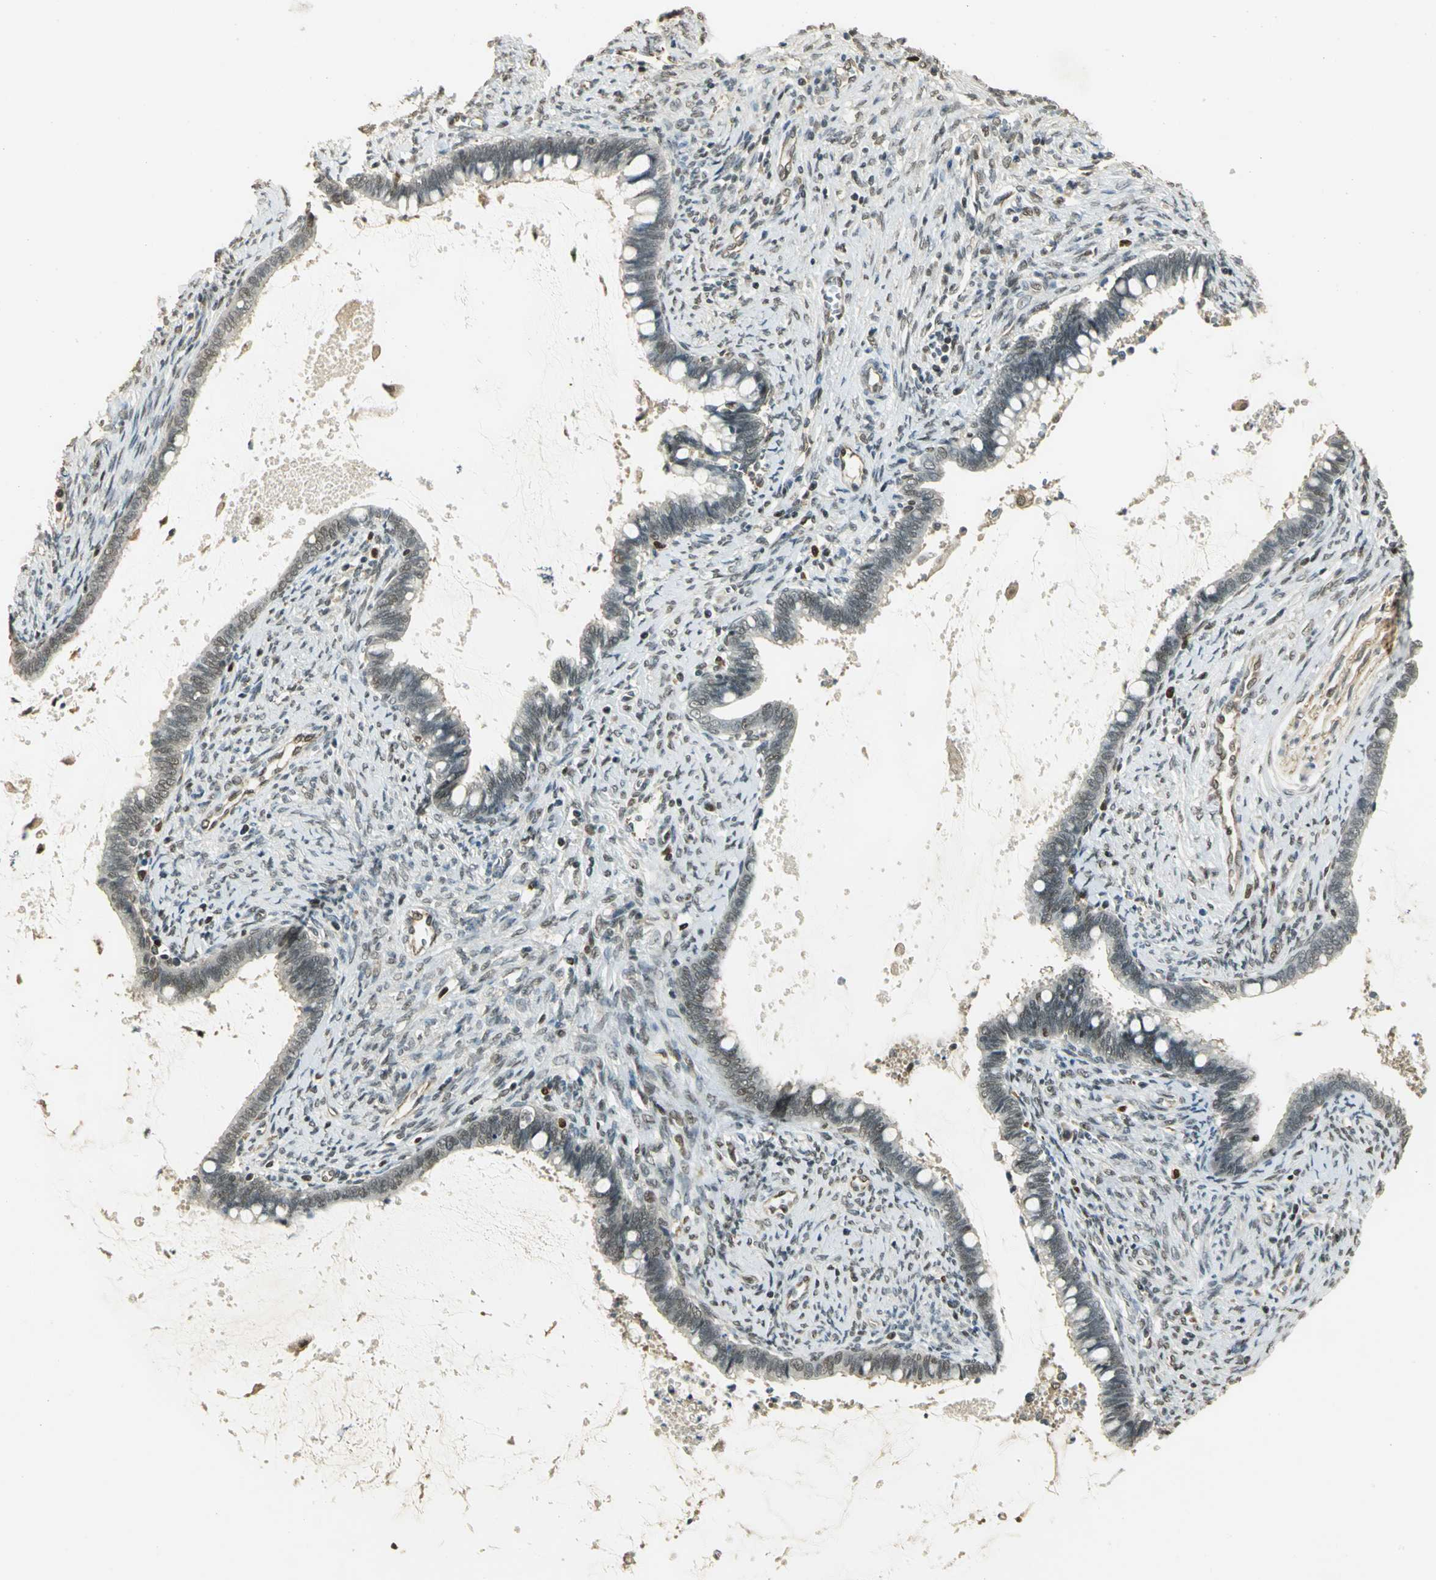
{"staining": {"intensity": "weak", "quantity": ">75%", "location": "nuclear"}, "tissue": "cervical cancer", "cell_type": "Tumor cells", "image_type": "cancer", "snomed": [{"axis": "morphology", "description": "Adenocarcinoma, NOS"}, {"axis": "topography", "description": "Cervix"}], "caption": "There is low levels of weak nuclear positivity in tumor cells of adenocarcinoma (cervical), as demonstrated by immunohistochemical staining (brown color).", "gene": "ELF1", "patient": {"sex": "female", "age": 44}}